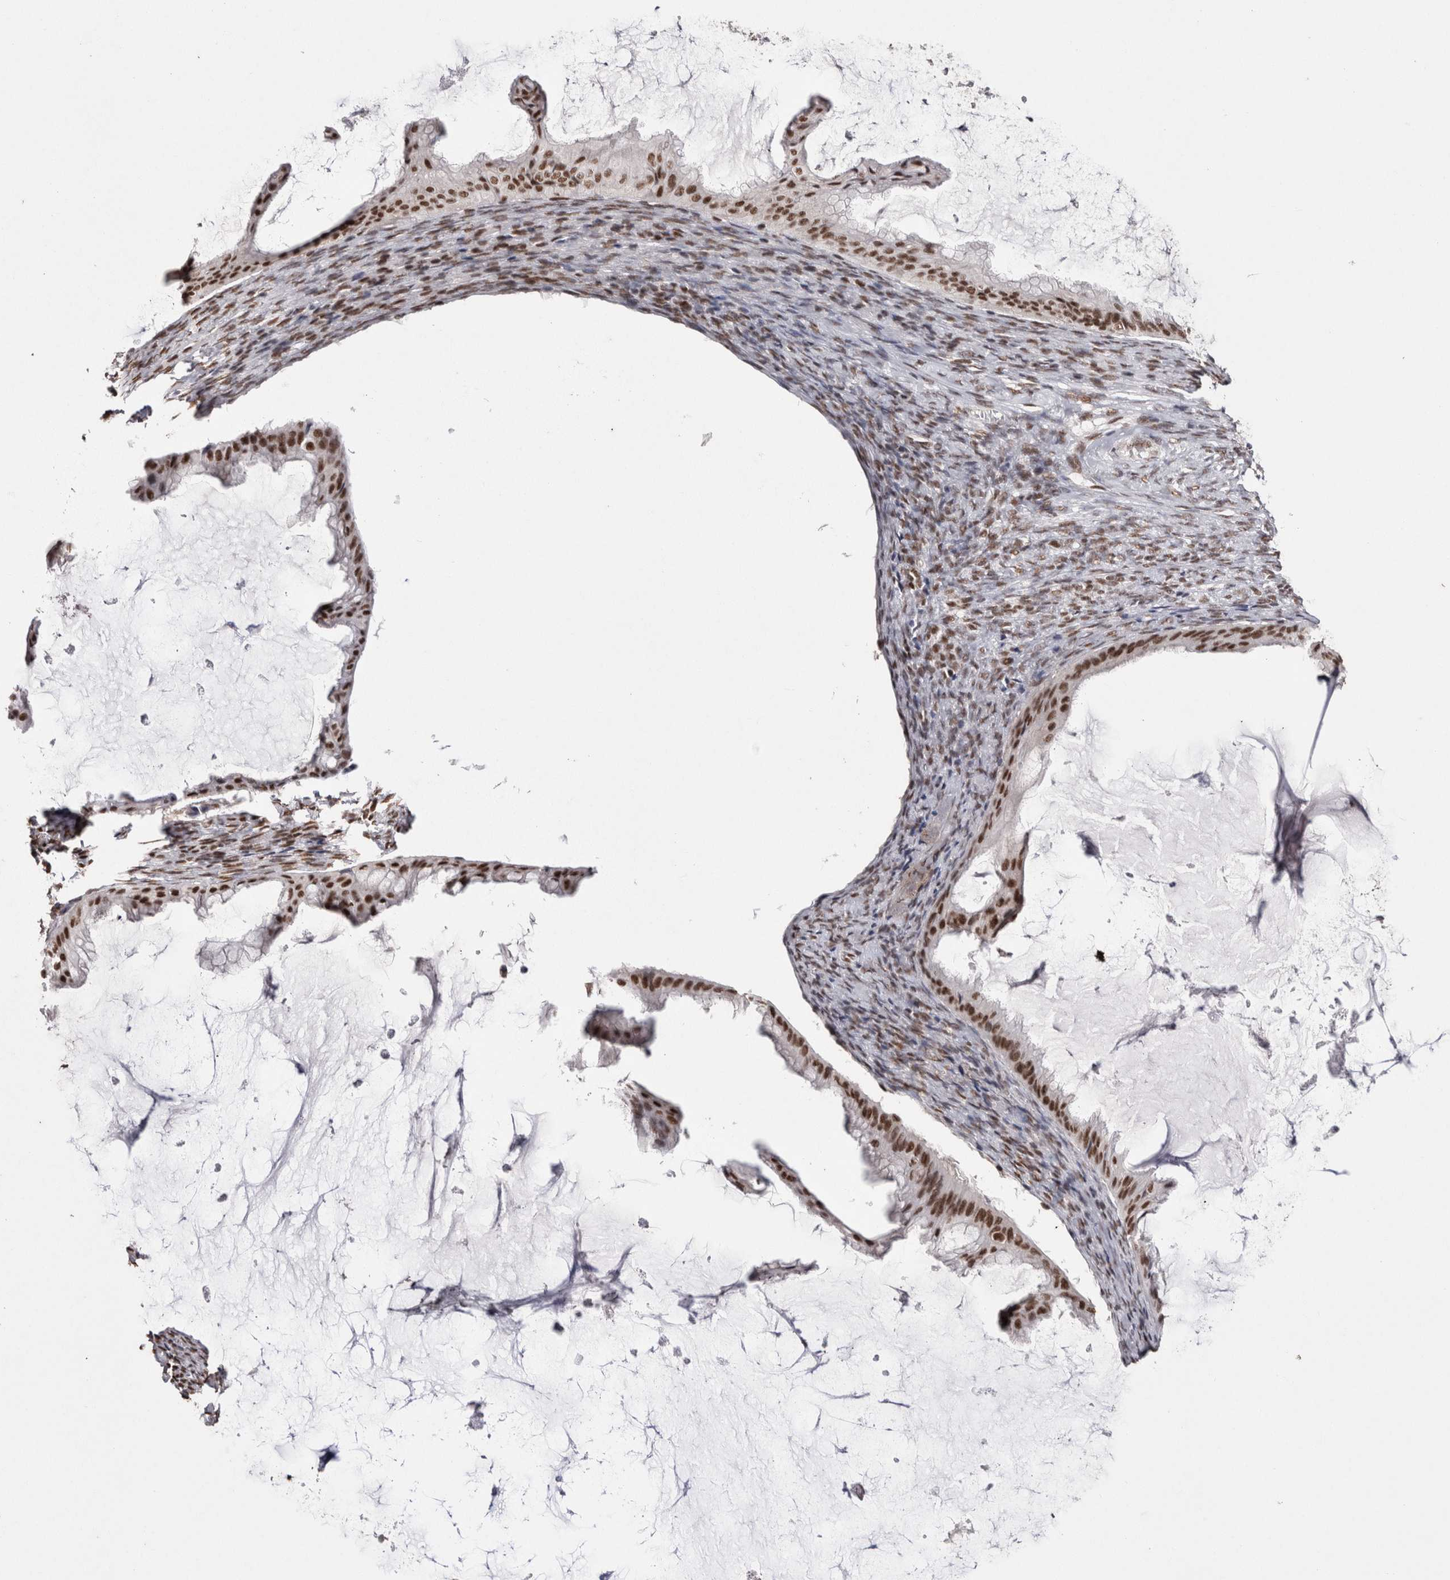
{"staining": {"intensity": "strong", "quantity": ">75%", "location": "nuclear"}, "tissue": "ovarian cancer", "cell_type": "Tumor cells", "image_type": "cancer", "snomed": [{"axis": "morphology", "description": "Cystadenocarcinoma, mucinous, NOS"}, {"axis": "topography", "description": "Ovary"}], "caption": "Strong nuclear staining is appreciated in approximately >75% of tumor cells in ovarian mucinous cystadenocarcinoma.", "gene": "SMC1A", "patient": {"sex": "female", "age": 61}}